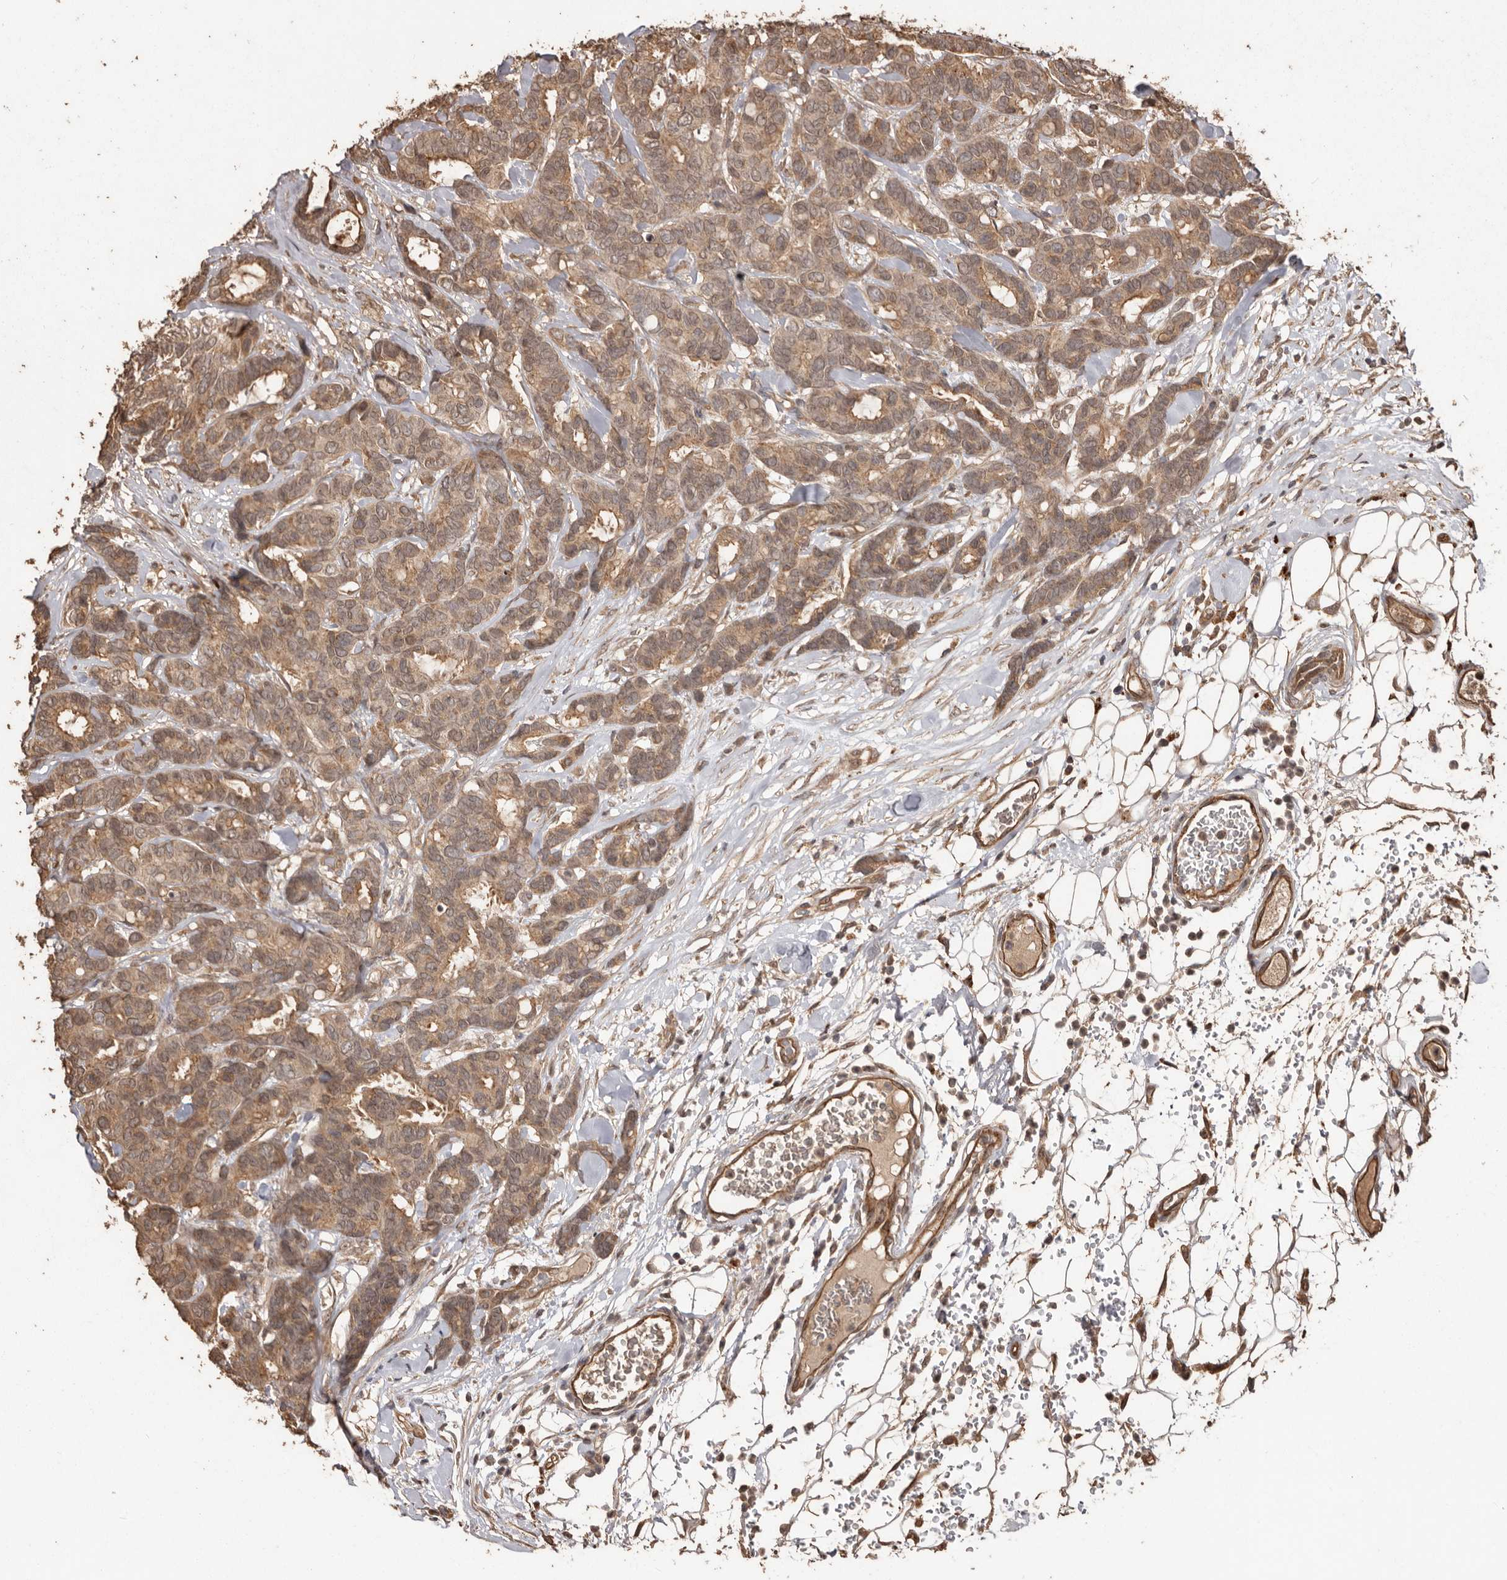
{"staining": {"intensity": "moderate", "quantity": ">75%", "location": "cytoplasmic/membranous,nuclear"}, "tissue": "breast cancer", "cell_type": "Tumor cells", "image_type": "cancer", "snomed": [{"axis": "morphology", "description": "Duct carcinoma"}, {"axis": "topography", "description": "Breast"}], "caption": "About >75% of tumor cells in intraductal carcinoma (breast) display moderate cytoplasmic/membranous and nuclear protein staining as visualized by brown immunohistochemical staining.", "gene": "NUP43", "patient": {"sex": "female", "age": 87}}